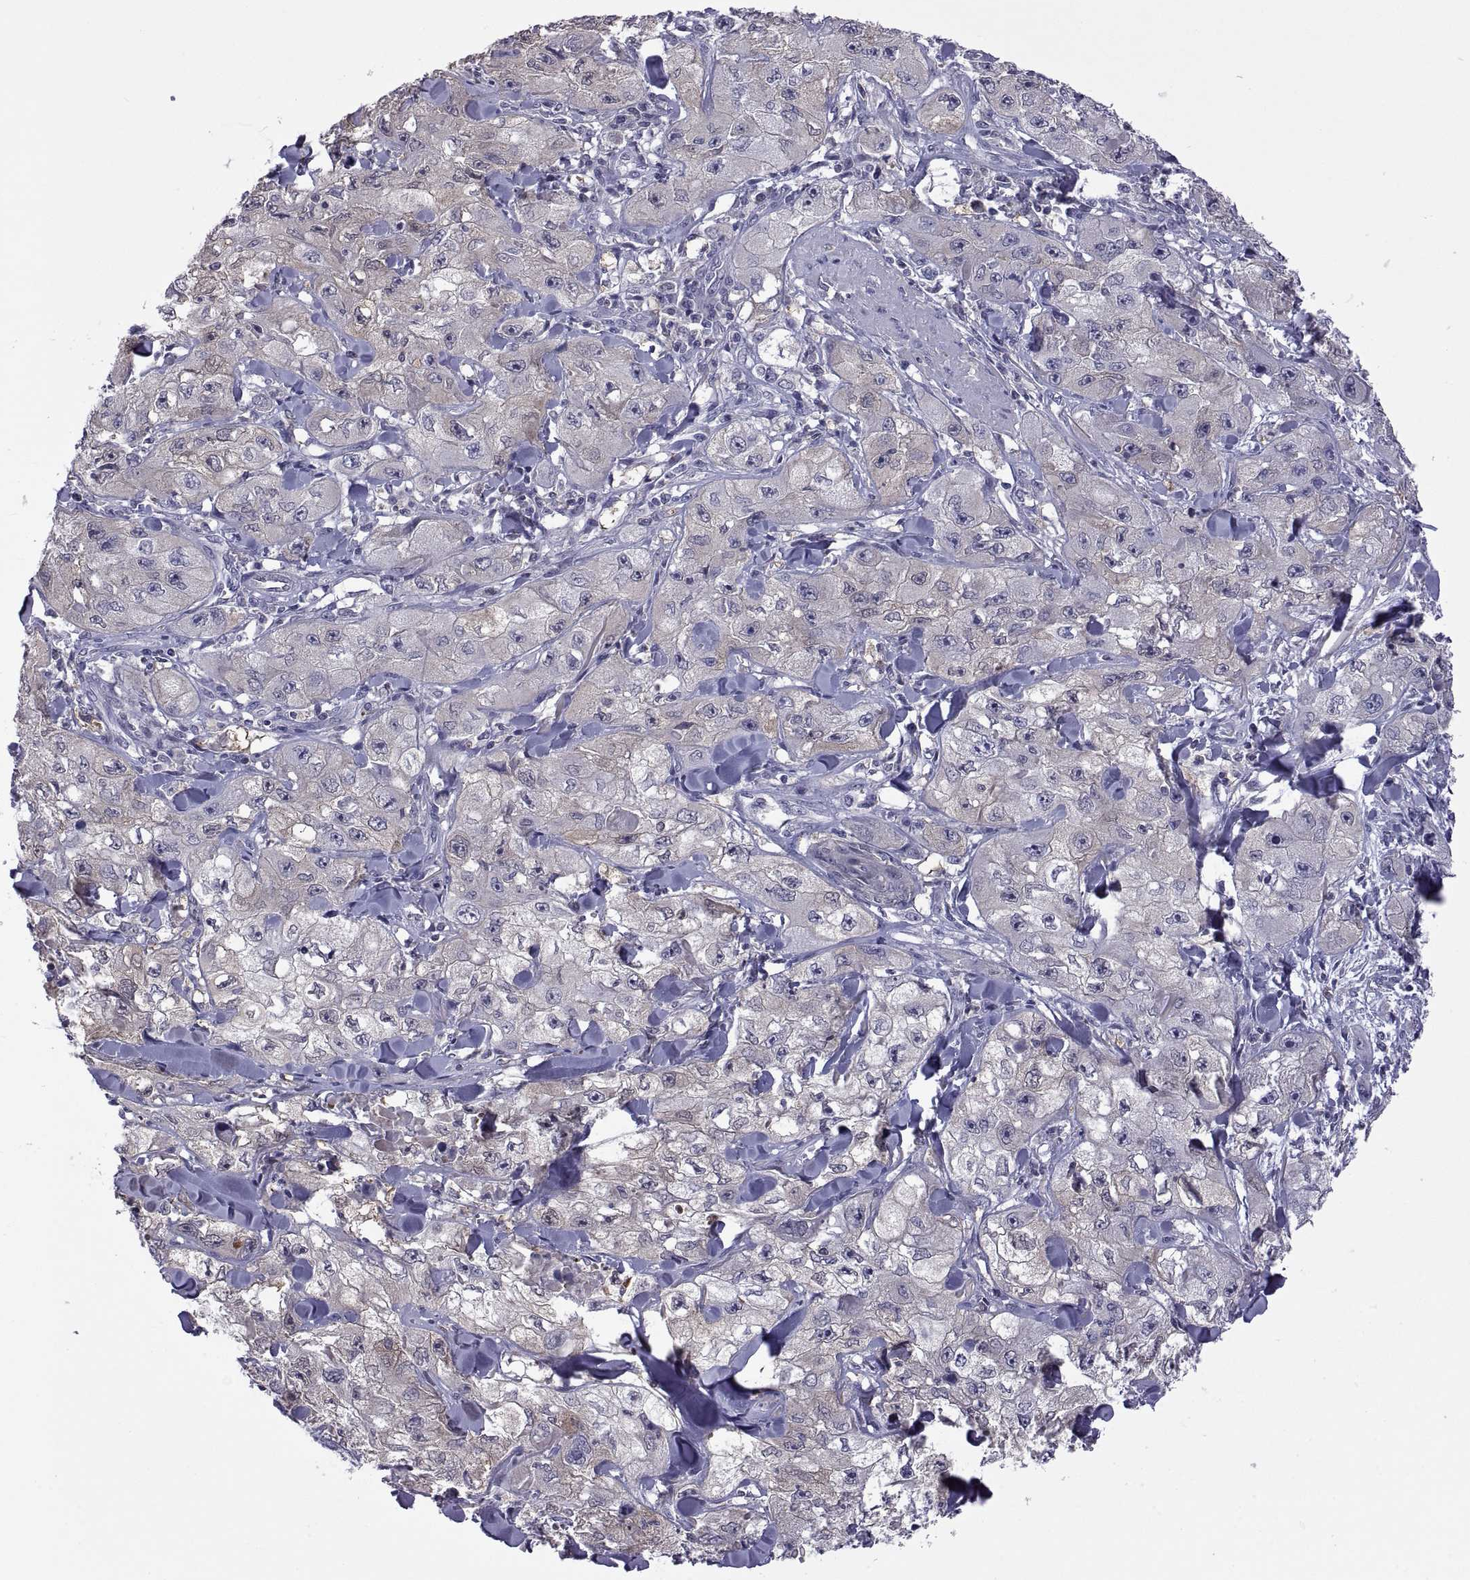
{"staining": {"intensity": "negative", "quantity": "none", "location": "none"}, "tissue": "skin cancer", "cell_type": "Tumor cells", "image_type": "cancer", "snomed": [{"axis": "morphology", "description": "Squamous cell carcinoma, NOS"}, {"axis": "topography", "description": "Skin"}, {"axis": "topography", "description": "Subcutis"}], "caption": "Tumor cells are negative for brown protein staining in skin cancer (squamous cell carcinoma).", "gene": "FGF9", "patient": {"sex": "male", "age": 73}}